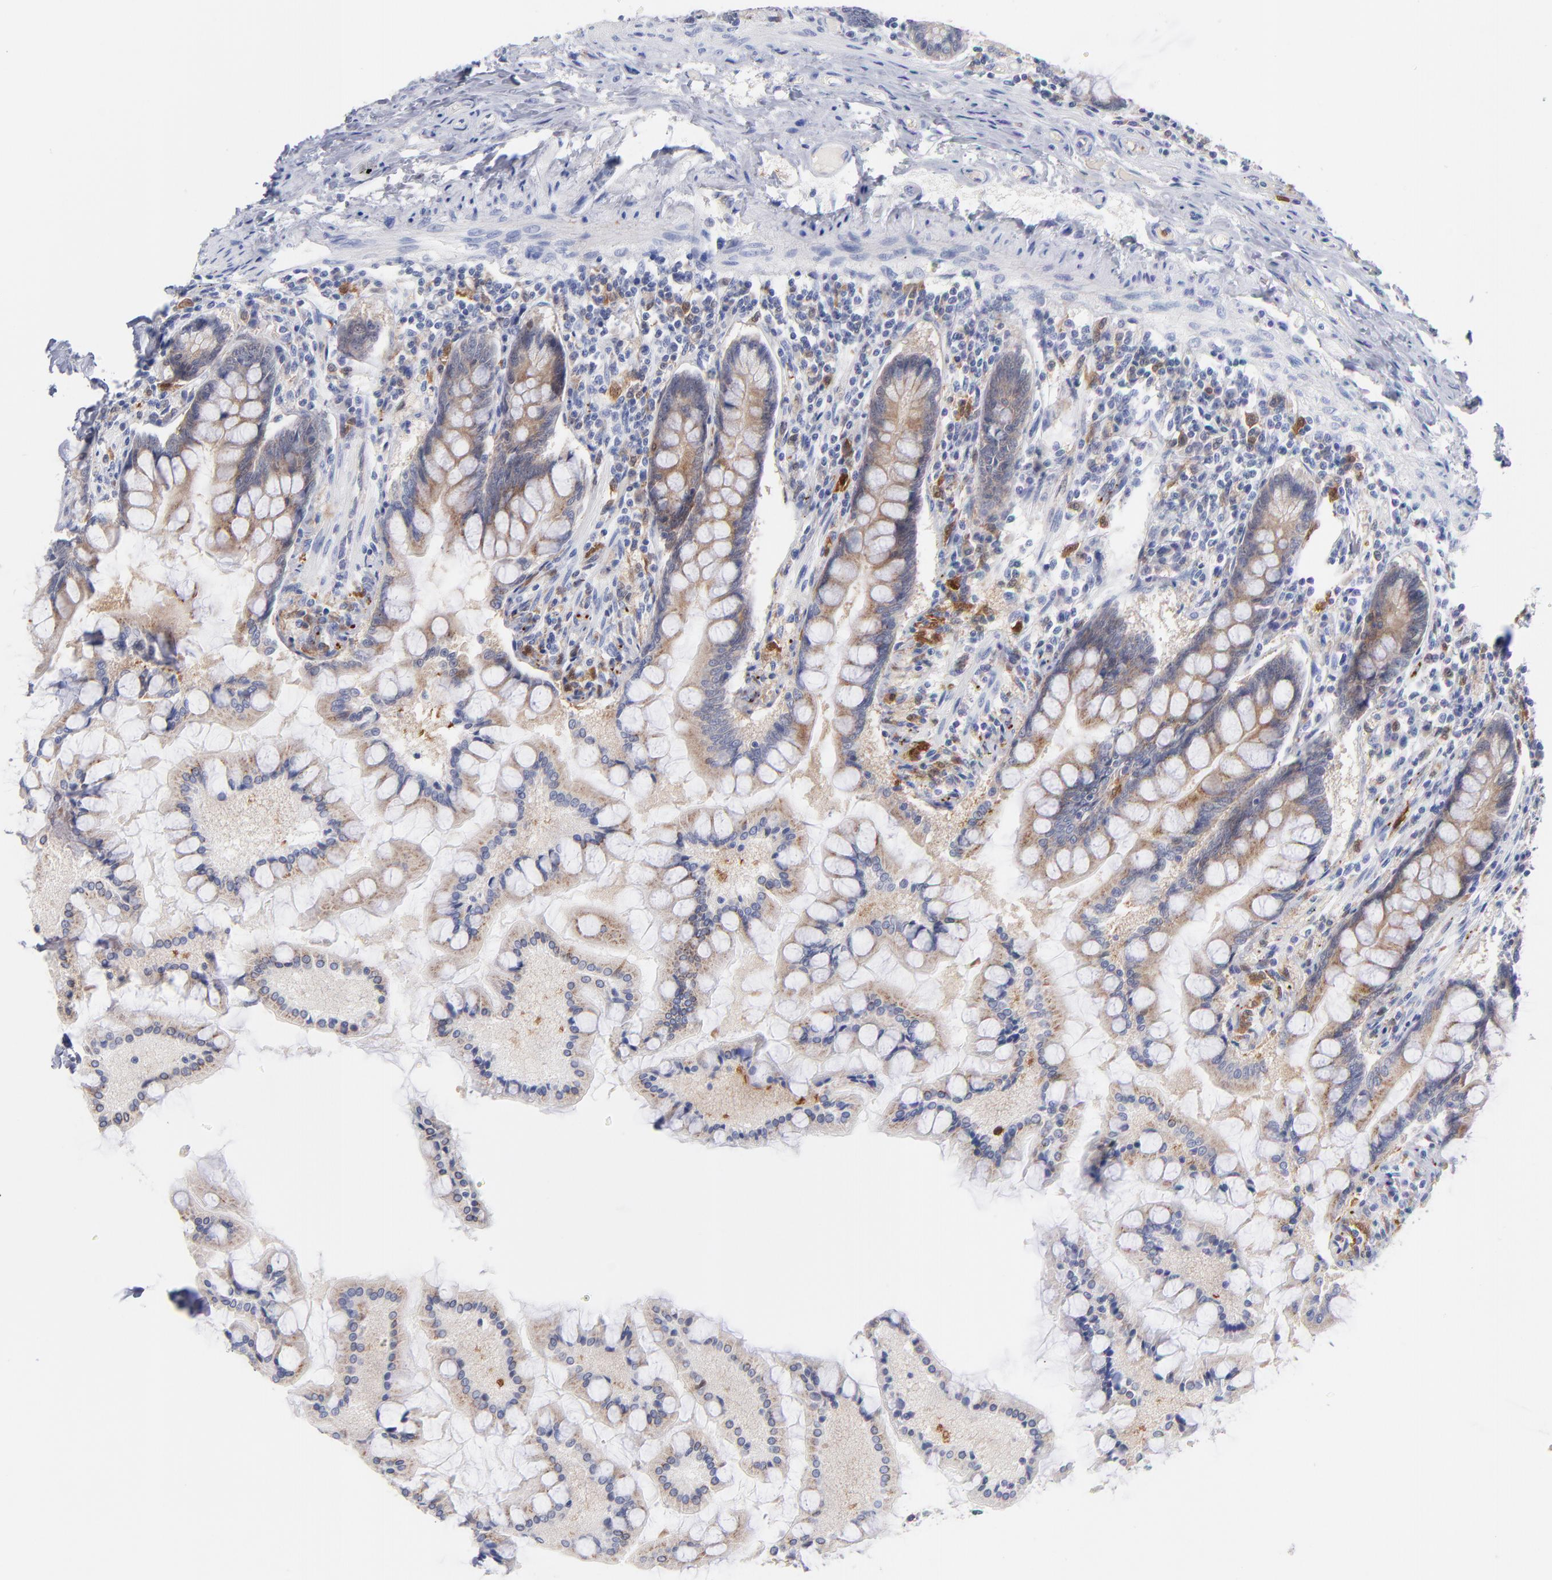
{"staining": {"intensity": "weak", "quantity": "25%-75%", "location": "cytoplasmic/membranous"}, "tissue": "small intestine", "cell_type": "Glandular cells", "image_type": "normal", "snomed": [{"axis": "morphology", "description": "Normal tissue, NOS"}, {"axis": "topography", "description": "Small intestine"}], "caption": "Small intestine stained with DAB immunohistochemistry (IHC) displays low levels of weak cytoplasmic/membranous positivity in about 25%-75% of glandular cells. (IHC, brightfield microscopy, high magnification).", "gene": "BID", "patient": {"sex": "male", "age": 41}}